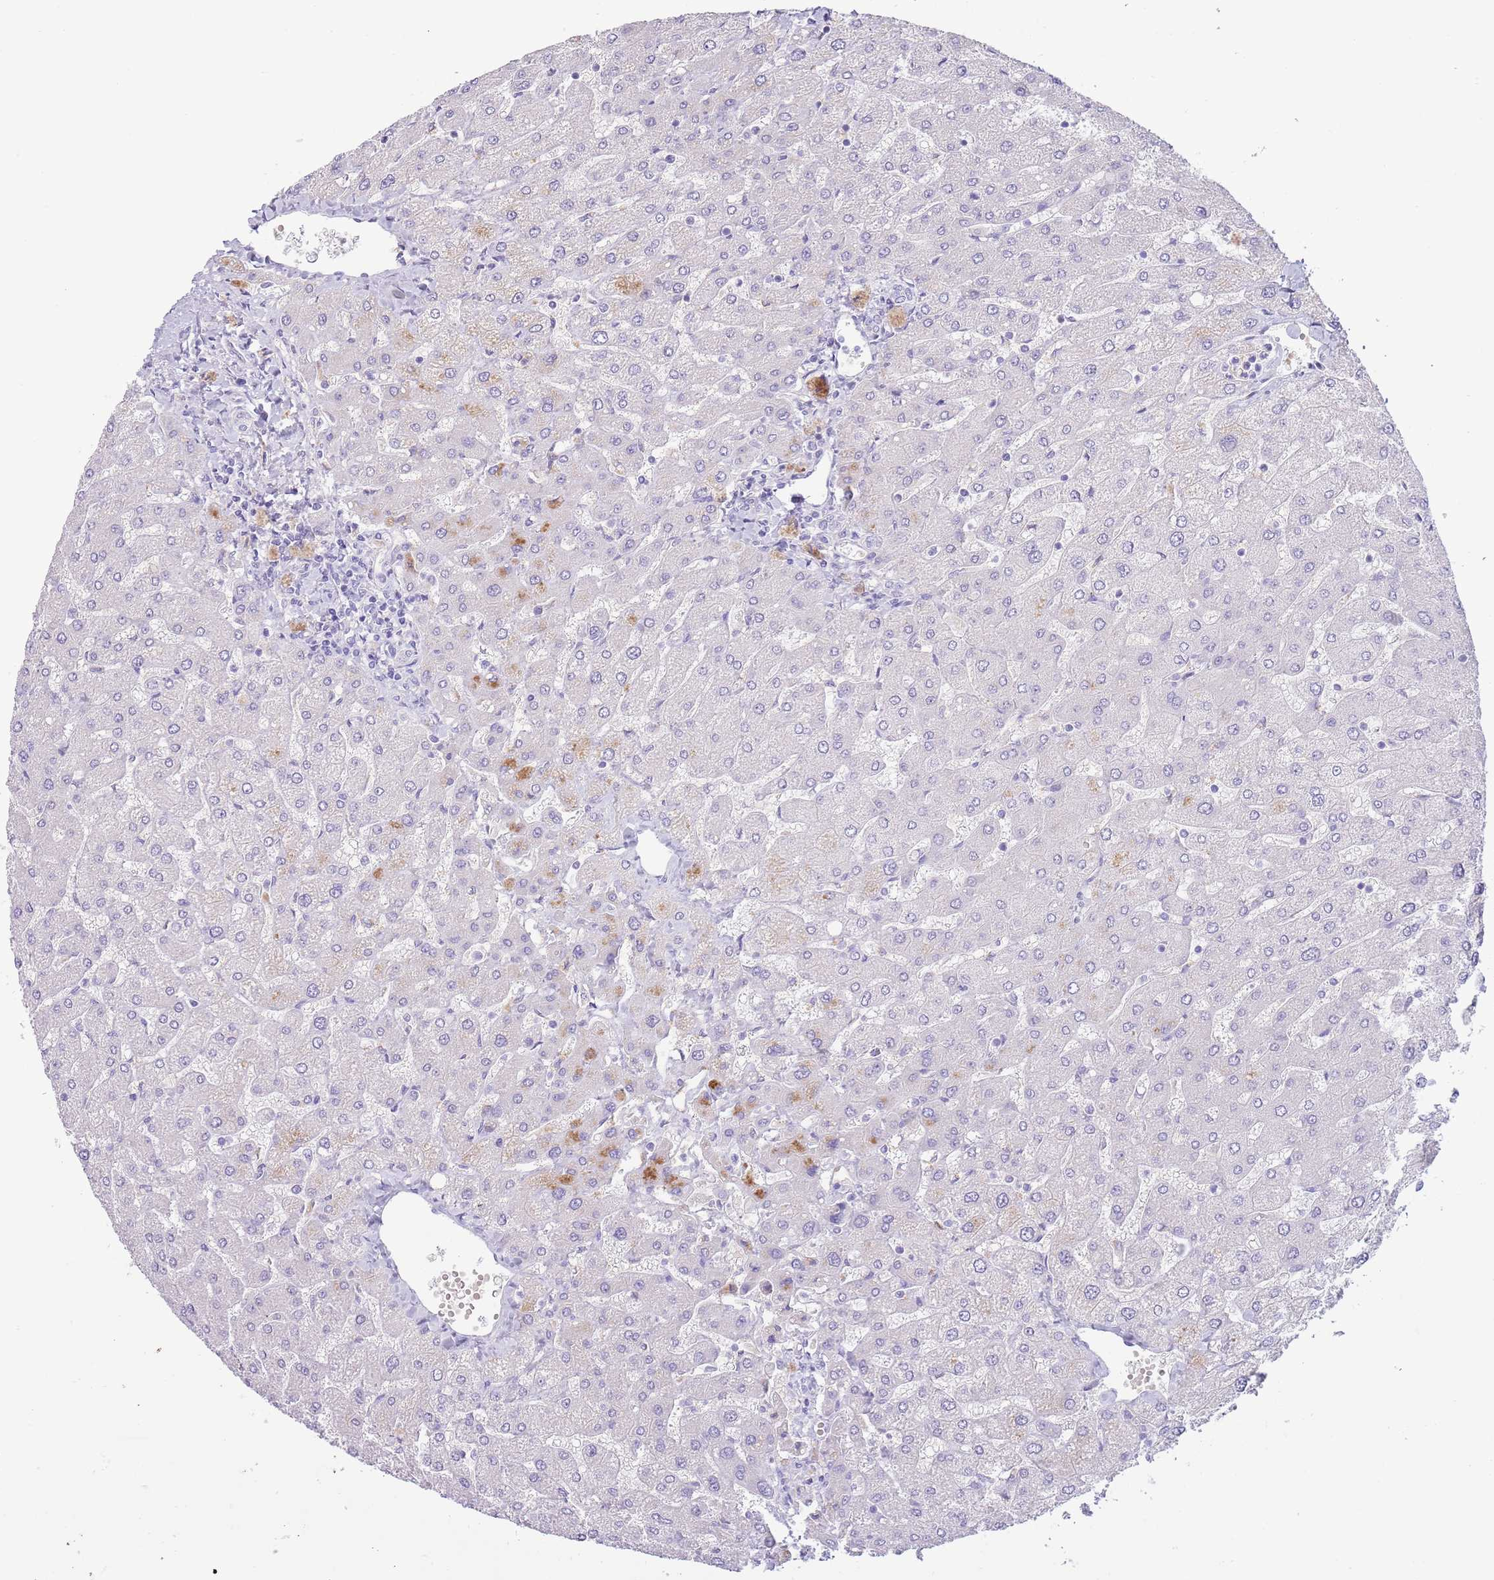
{"staining": {"intensity": "negative", "quantity": "none", "location": "none"}, "tissue": "liver", "cell_type": "Cholangiocytes", "image_type": "normal", "snomed": [{"axis": "morphology", "description": "Normal tissue, NOS"}, {"axis": "topography", "description": "Liver"}], "caption": "DAB immunohistochemical staining of normal liver exhibits no significant staining in cholangiocytes.", "gene": "TOX2", "patient": {"sex": "male", "age": 55}}